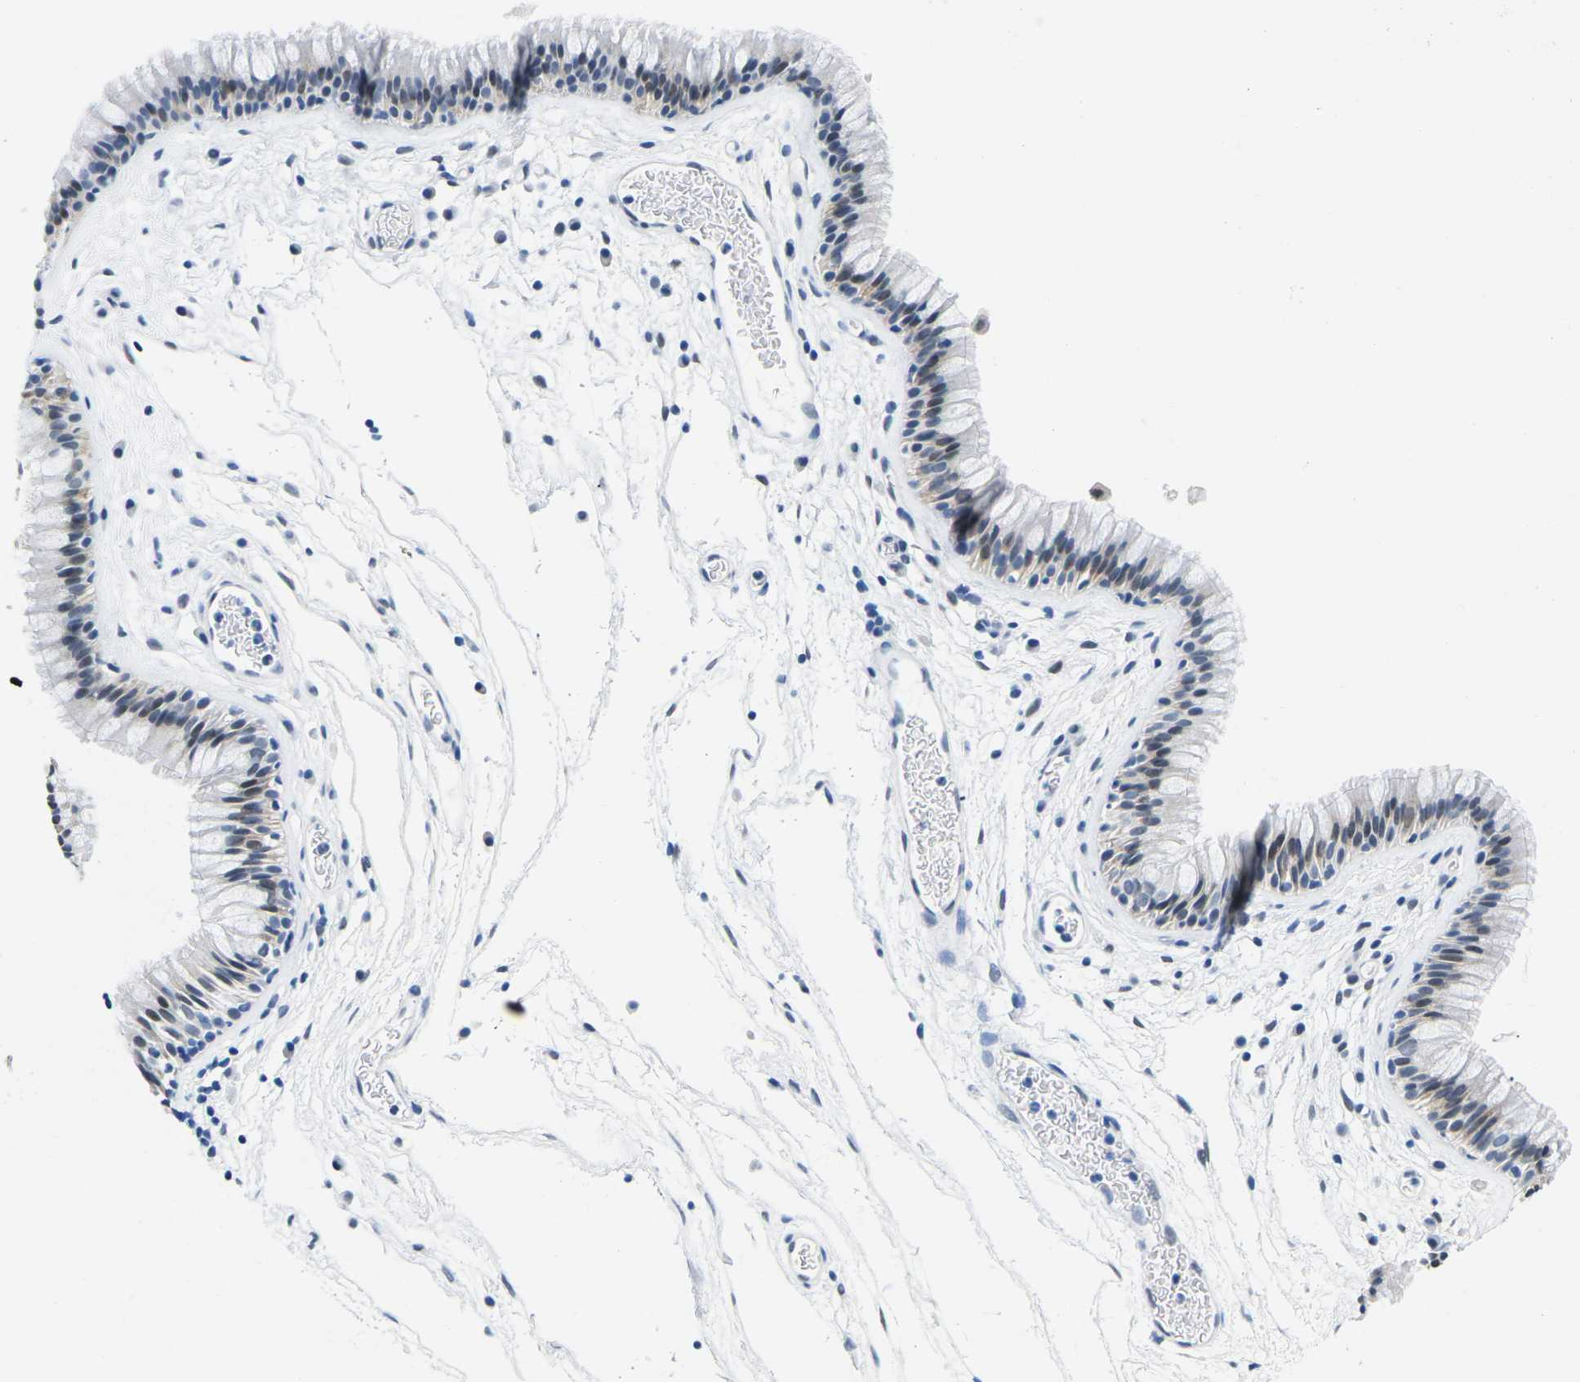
{"staining": {"intensity": "moderate", "quantity": "<25%", "location": "nuclear"}, "tissue": "nasopharynx", "cell_type": "Respiratory epithelial cells", "image_type": "normal", "snomed": [{"axis": "morphology", "description": "Normal tissue, NOS"}, {"axis": "morphology", "description": "Inflammation, NOS"}, {"axis": "topography", "description": "Nasopharynx"}], "caption": "Immunohistochemistry image of unremarkable nasopharynx: human nasopharynx stained using immunohistochemistry (IHC) shows low levels of moderate protein expression localized specifically in the nuclear of respiratory epithelial cells, appearing as a nuclear brown color.", "gene": "UBA7", "patient": {"sex": "male", "age": 48}}